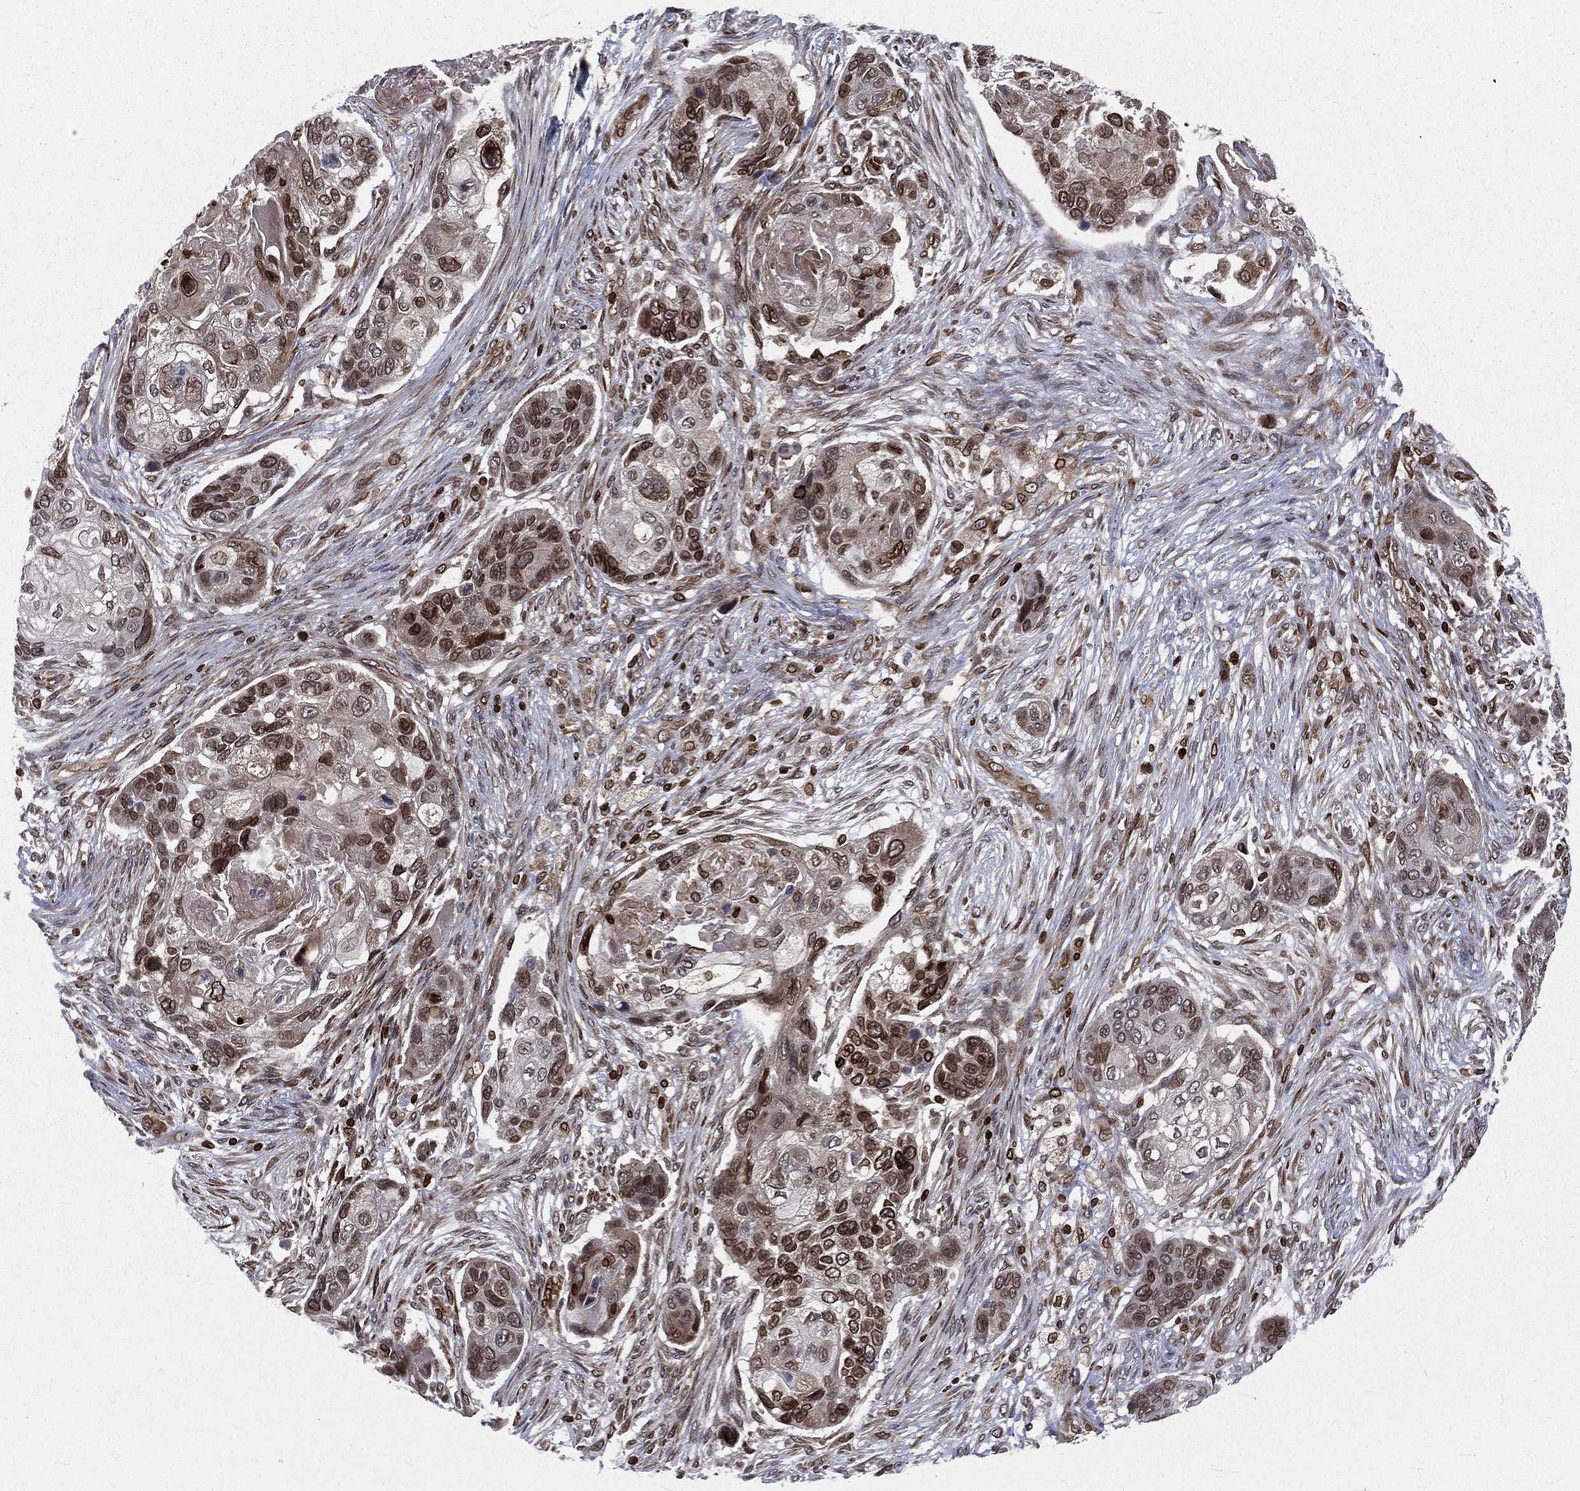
{"staining": {"intensity": "strong", "quantity": "<25%", "location": "cytoplasmic/membranous,nuclear"}, "tissue": "lung cancer", "cell_type": "Tumor cells", "image_type": "cancer", "snomed": [{"axis": "morphology", "description": "Squamous cell carcinoma, NOS"}, {"axis": "topography", "description": "Lung"}], "caption": "Immunohistochemical staining of human lung squamous cell carcinoma exhibits medium levels of strong cytoplasmic/membranous and nuclear protein staining in about <25% of tumor cells.", "gene": "LBR", "patient": {"sex": "male", "age": 69}}